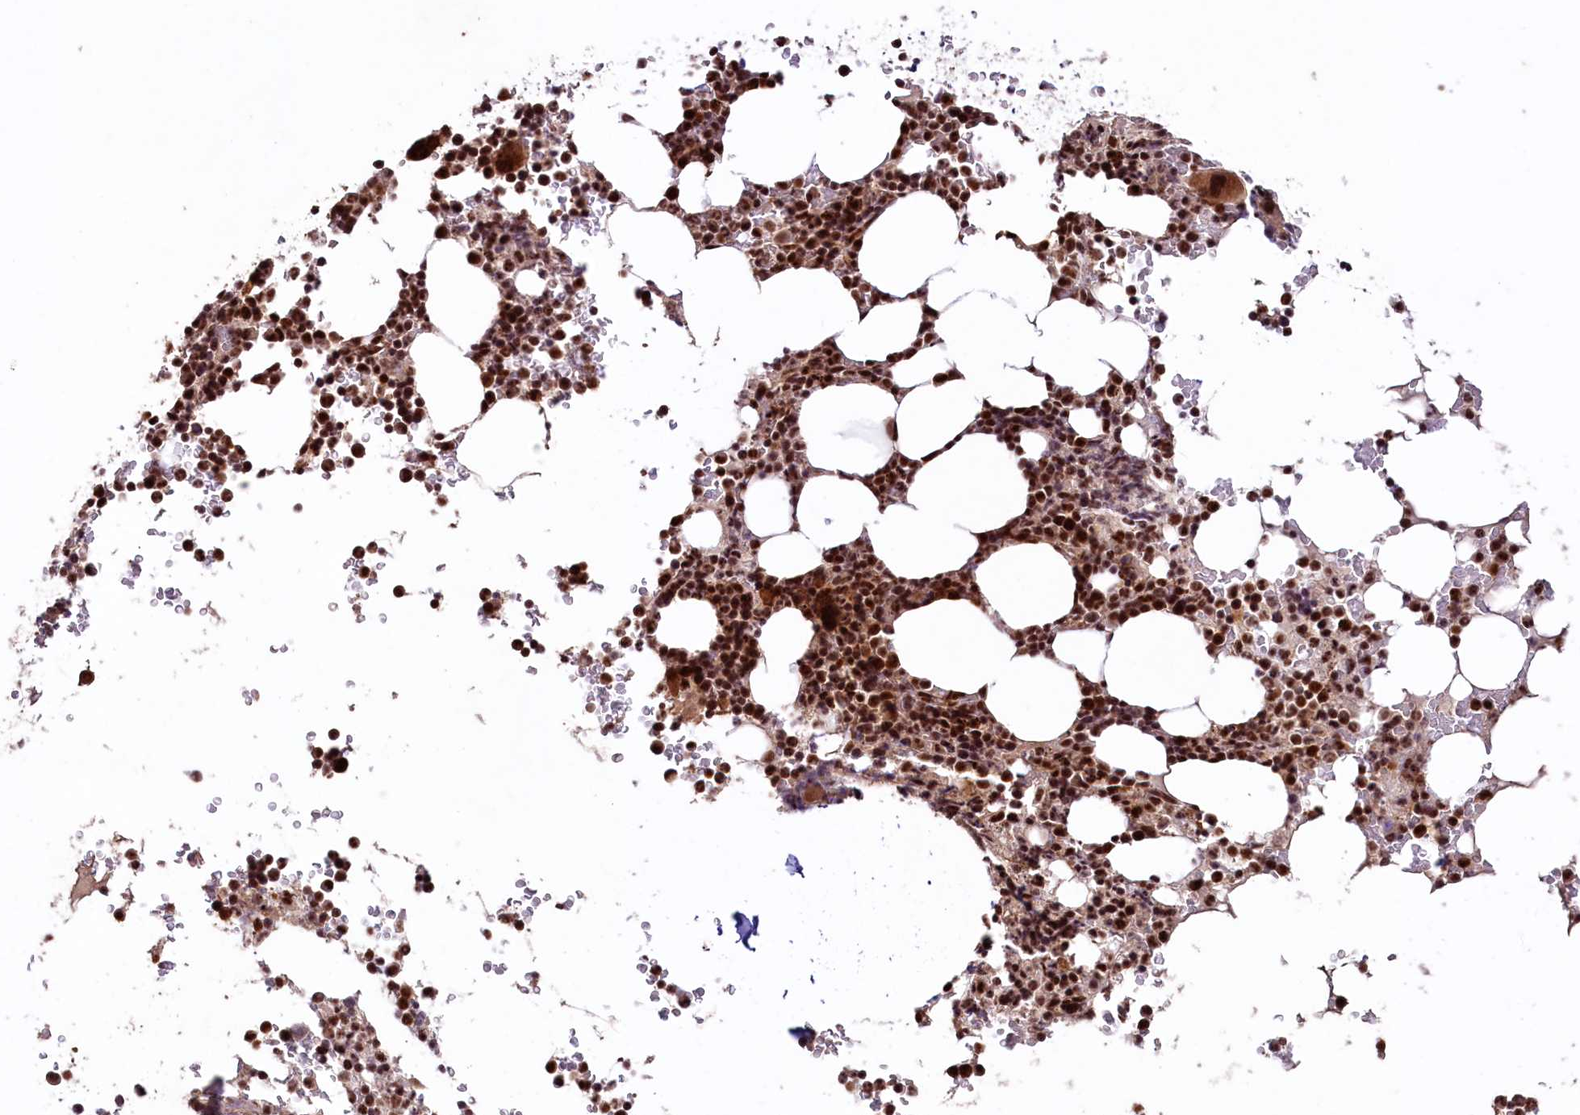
{"staining": {"intensity": "strong", "quantity": ">75%", "location": "nuclear"}, "tissue": "bone marrow", "cell_type": "Hematopoietic cells", "image_type": "normal", "snomed": [{"axis": "morphology", "description": "Normal tissue, NOS"}, {"axis": "topography", "description": "Bone marrow"}], "caption": "Immunohistochemical staining of unremarkable human bone marrow shows strong nuclear protein expression in approximately >75% of hematopoietic cells.", "gene": "SFSWAP", "patient": {"sex": "male", "age": 58}}